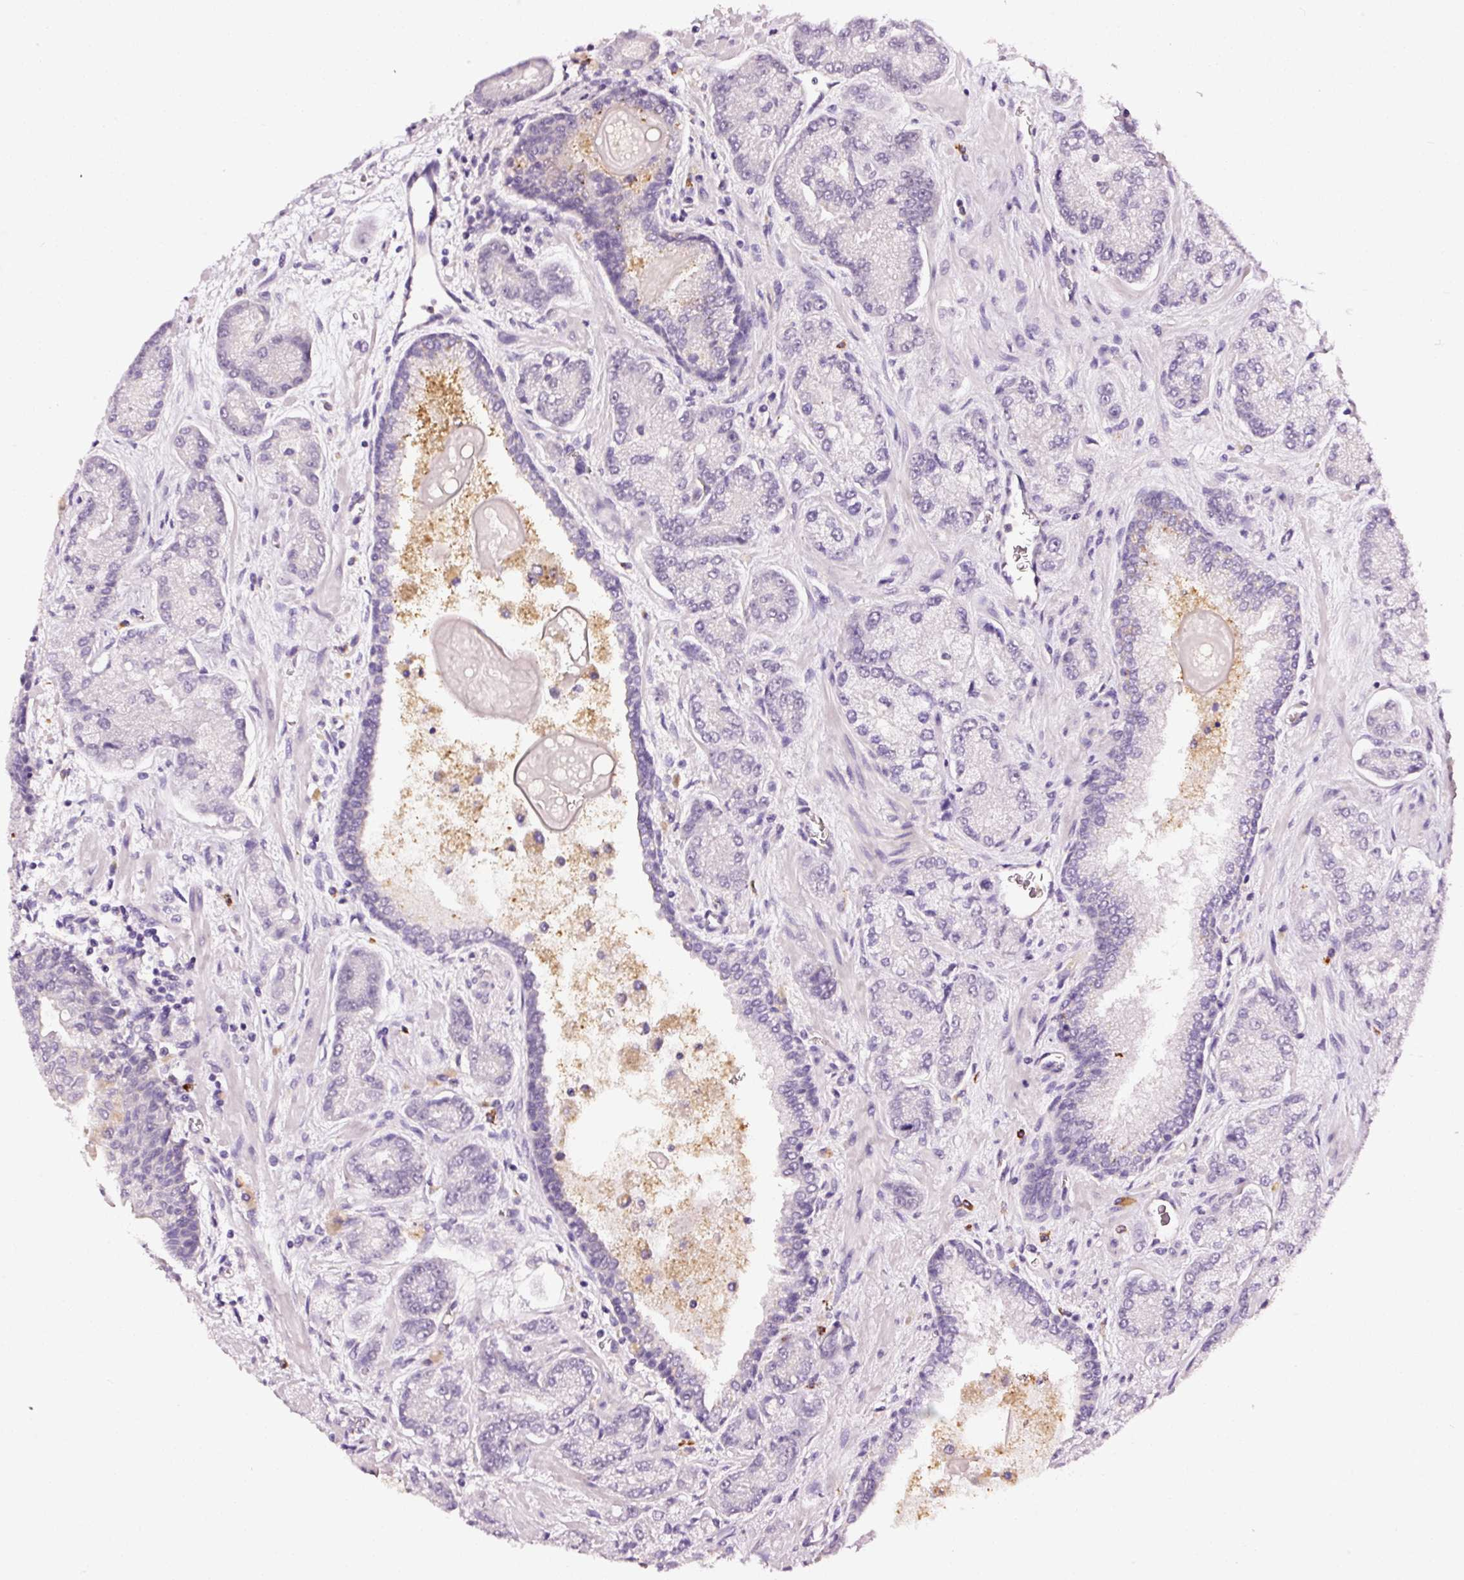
{"staining": {"intensity": "negative", "quantity": "none", "location": "none"}, "tissue": "prostate cancer", "cell_type": "Tumor cells", "image_type": "cancer", "snomed": [{"axis": "morphology", "description": "Adenocarcinoma, High grade"}, {"axis": "topography", "description": "Prostate"}], "caption": "Immunohistochemistry of prostate adenocarcinoma (high-grade) displays no staining in tumor cells.", "gene": "ABCB4", "patient": {"sex": "male", "age": 68}}